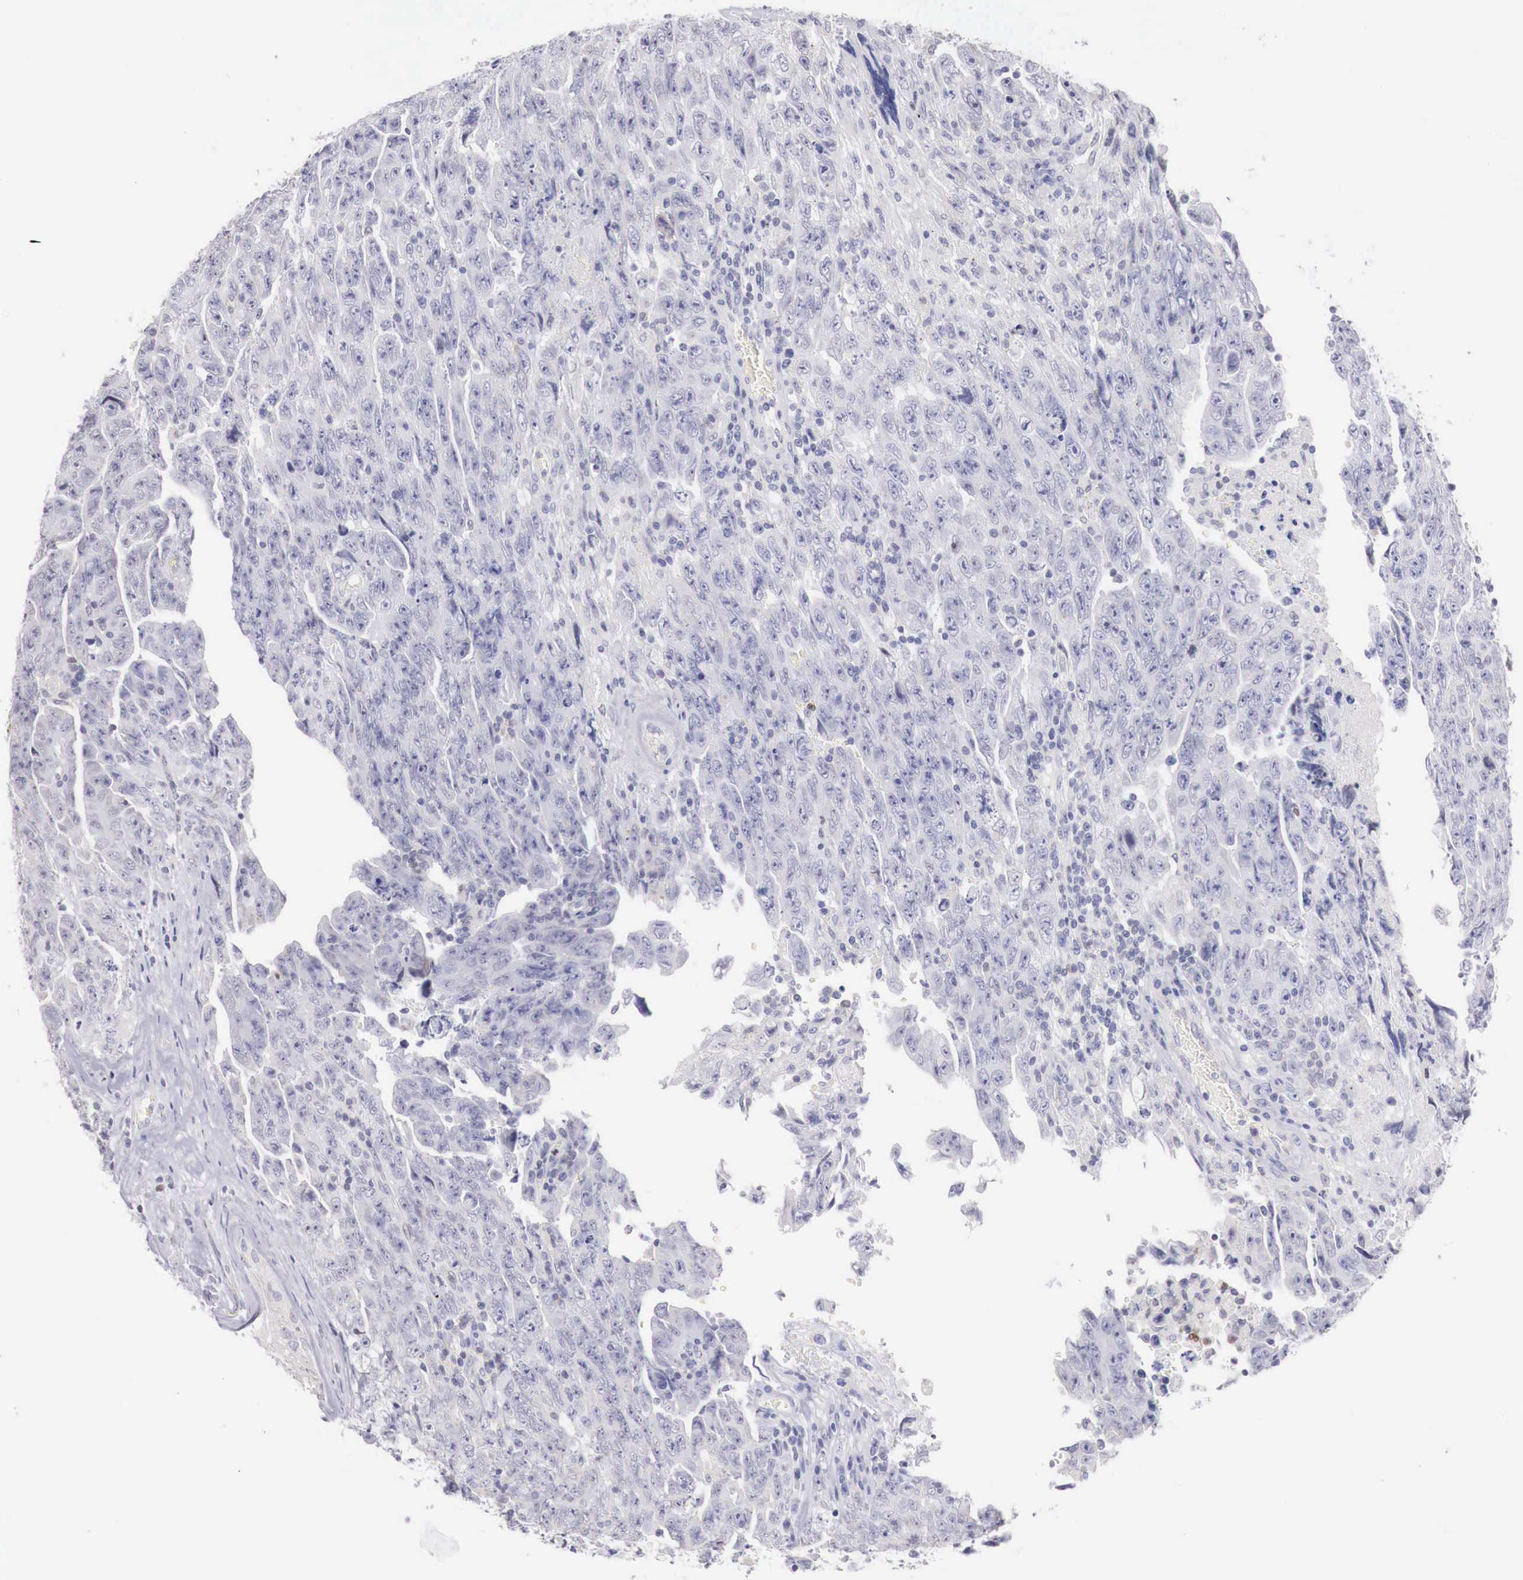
{"staining": {"intensity": "negative", "quantity": "none", "location": "none"}, "tissue": "testis cancer", "cell_type": "Tumor cells", "image_type": "cancer", "snomed": [{"axis": "morphology", "description": "Carcinoma, Embryonal, NOS"}, {"axis": "topography", "description": "Testis"}], "caption": "IHC of human embryonal carcinoma (testis) displays no positivity in tumor cells.", "gene": "TRIM13", "patient": {"sex": "male", "age": 28}}